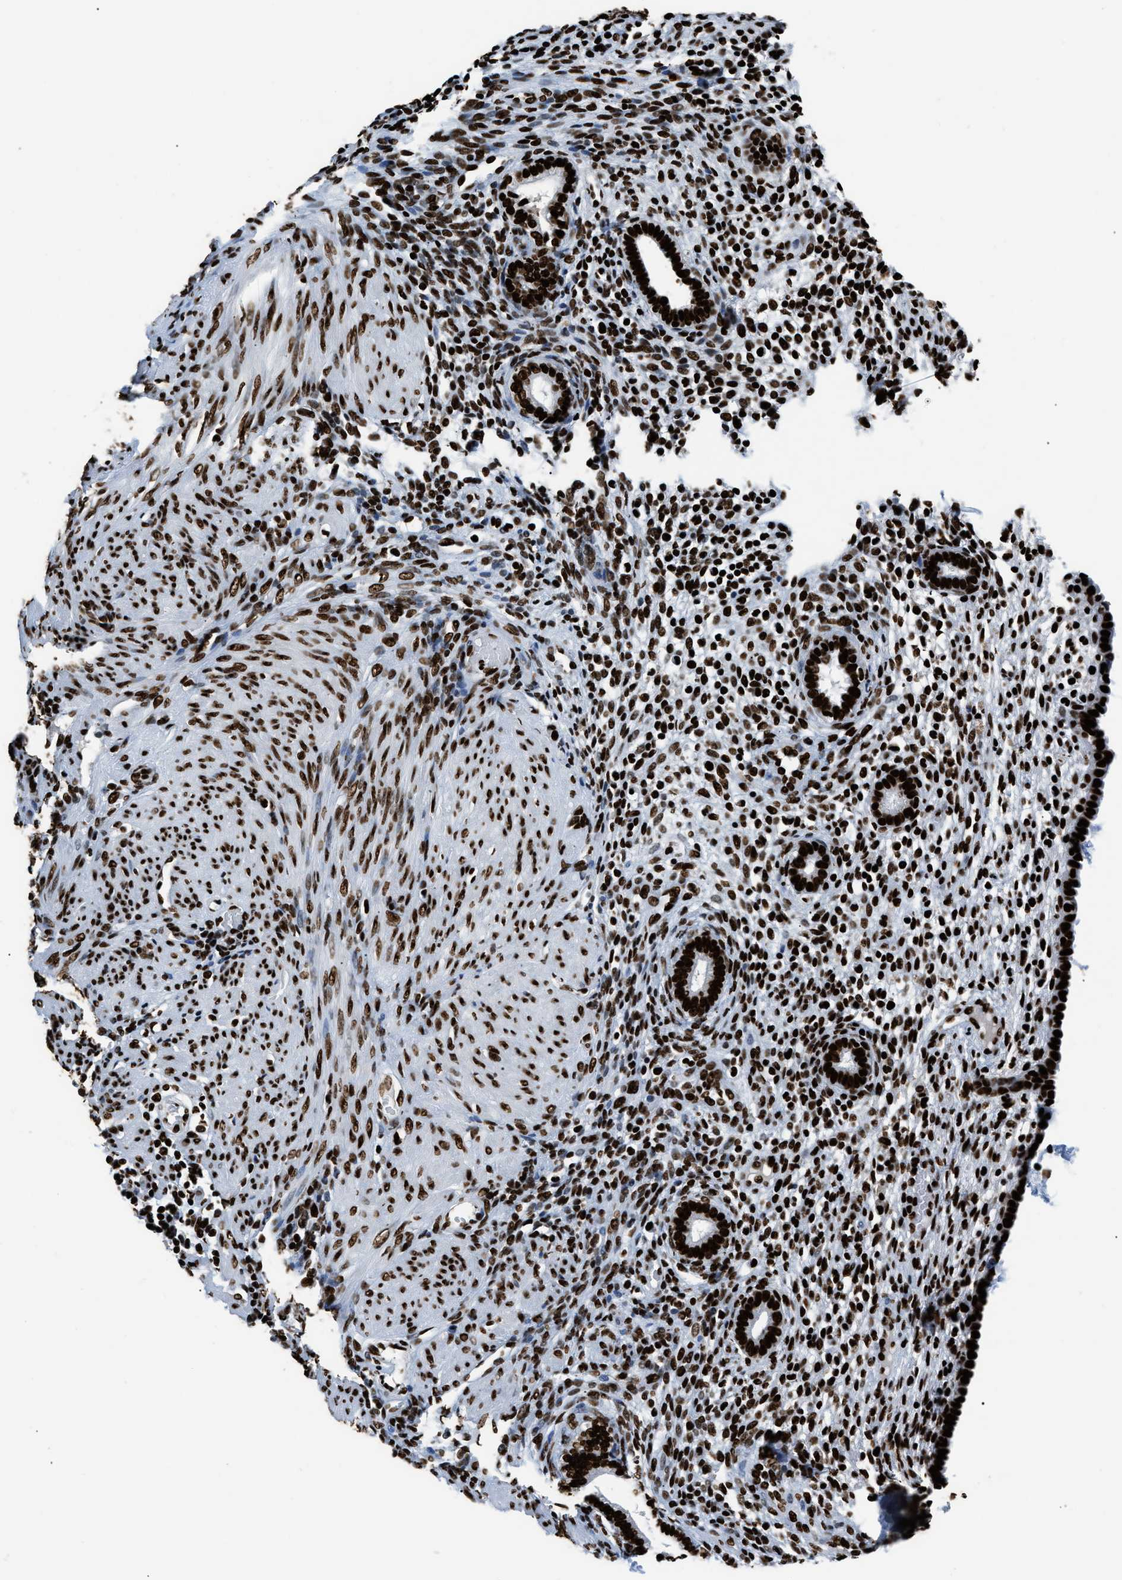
{"staining": {"intensity": "strong", "quantity": "25%-75%", "location": "nuclear"}, "tissue": "endometrium", "cell_type": "Cells in endometrial stroma", "image_type": "normal", "snomed": [{"axis": "morphology", "description": "Normal tissue, NOS"}, {"axis": "topography", "description": "Endometrium"}], "caption": "This image shows immunohistochemistry (IHC) staining of normal human endometrium, with high strong nuclear positivity in approximately 25%-75% of cells in endometrial stroma.", "gene": "HNRNPM", "patient": {"sex": "female", "age": 72}}